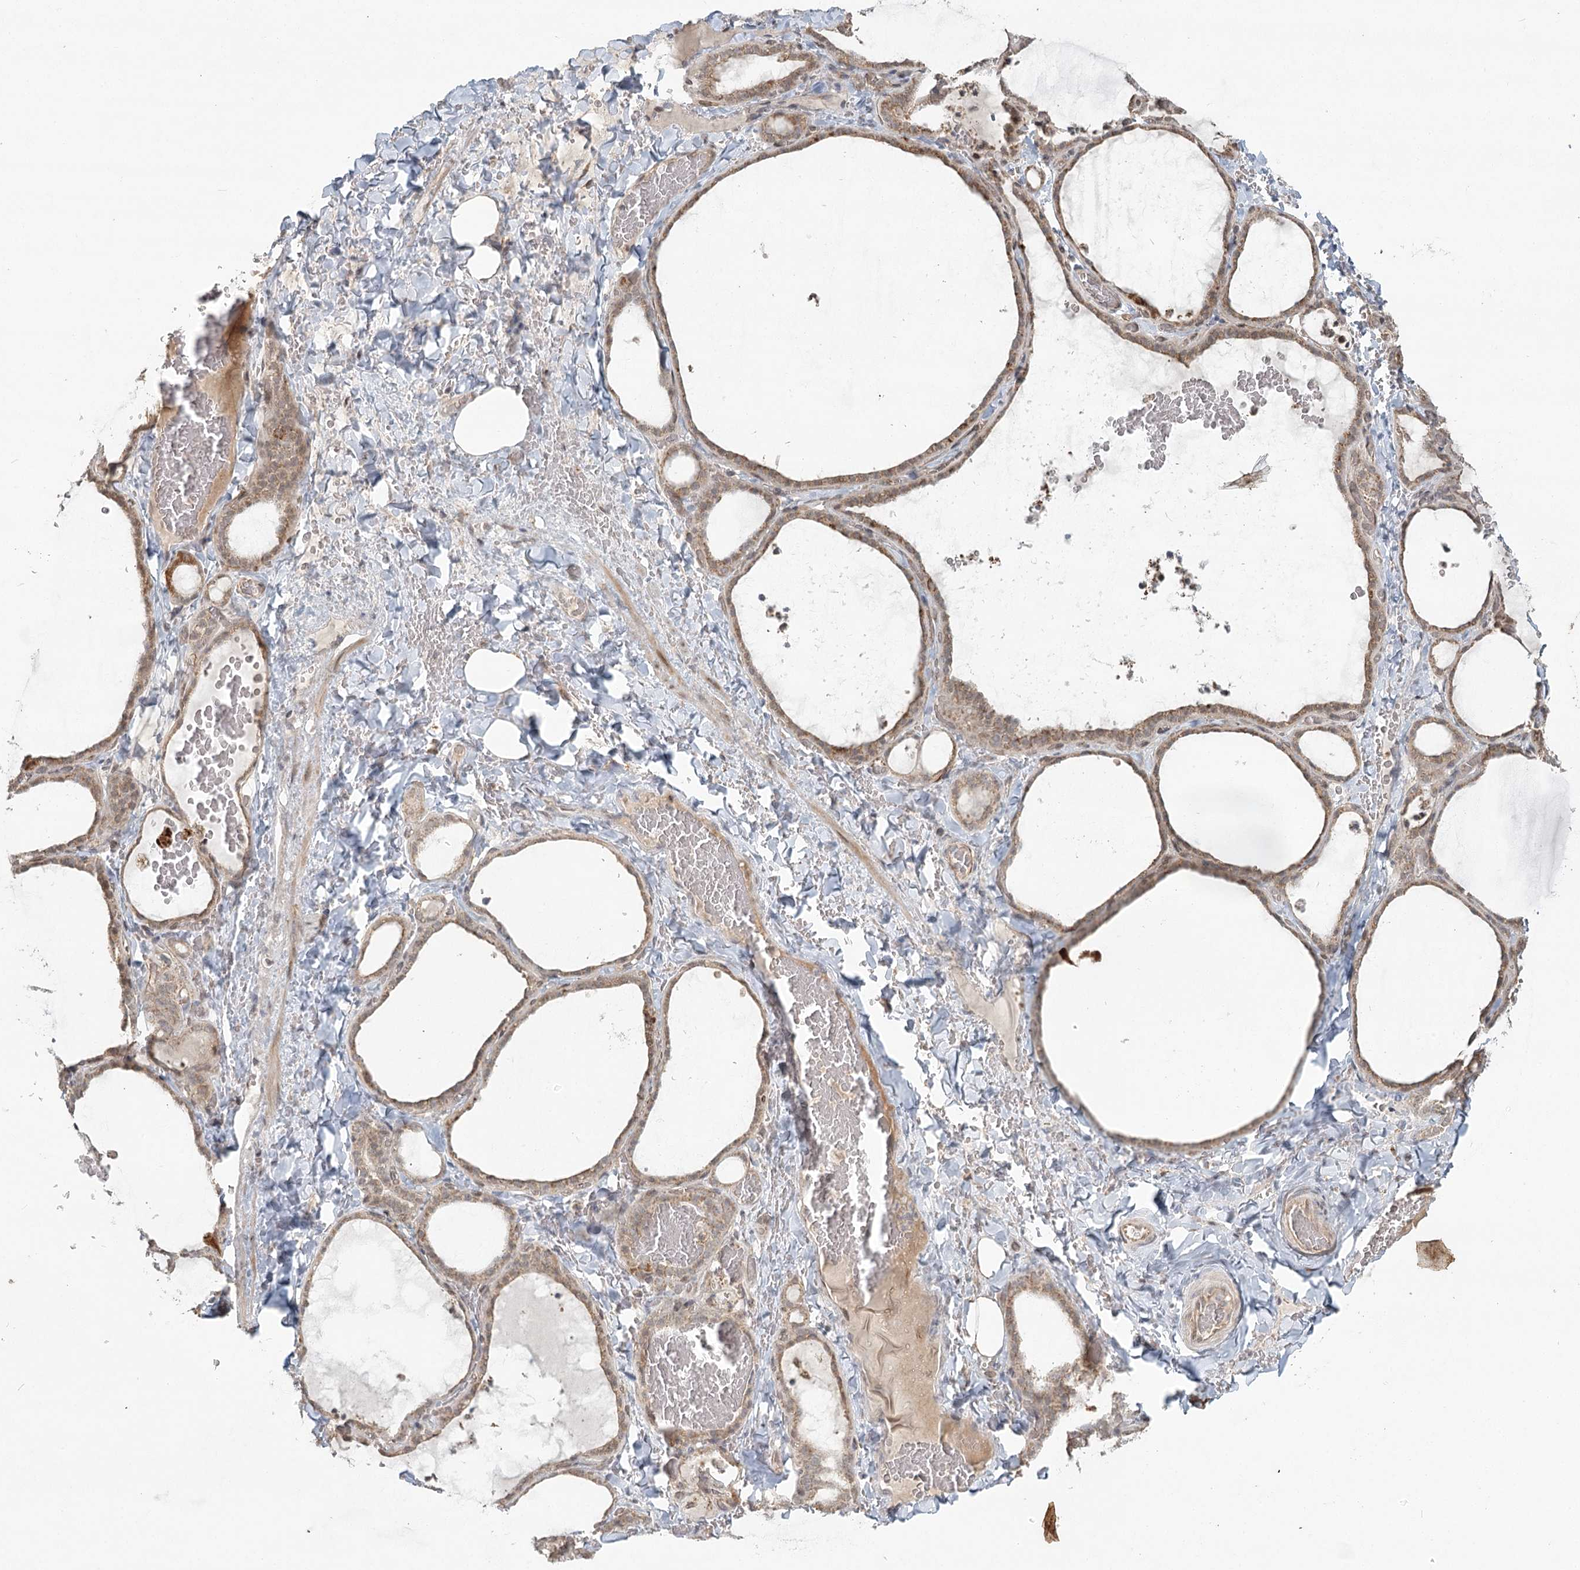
{"staining": {"intensity": "moderate", "quantity": ">75%", "location": "cytoplasmic/membranous"}, "tissue": "thyroid gland", "cell_type": "Glandular cells", "image_type": "normal", "snomed": [{"axis": "morphology", "description": "Normal tissue, NOS"}, {"axis": "topography", "description": "Thyroid gland"}], "caption": "The histopathology image shows immunohistochemical staining of benign thyroid gland. There is moderate cytoplasmic/membranous expression is seen in approximately >75% of glandular cells. The protein is shown in brown color, while the nuclei are stained blue.", "gene": "LACTB", "patient": {"sex": "female", "age": 22}}